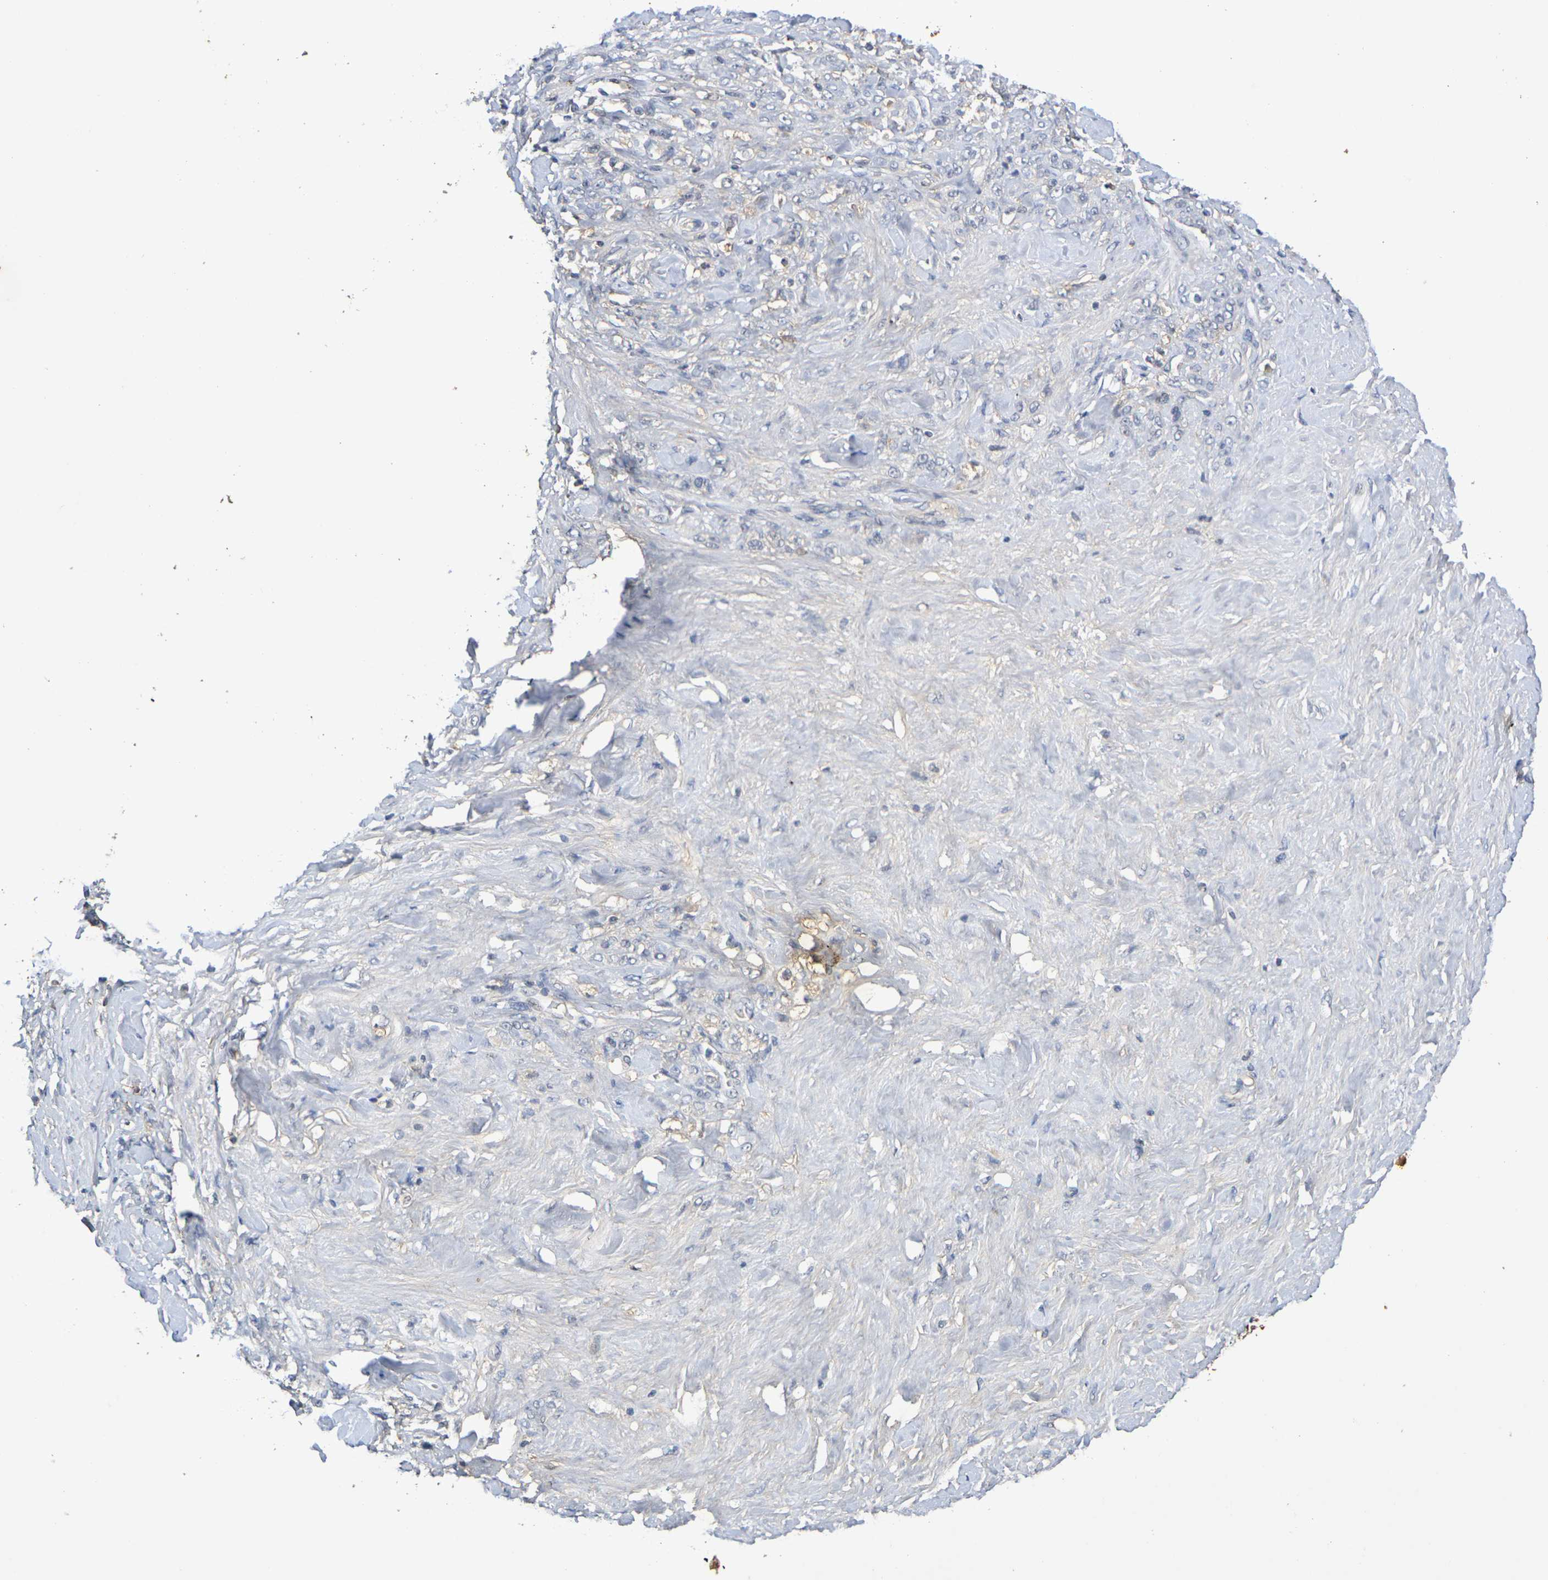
{"staining": {"intensity": "negative", "quantity": "none", "location": "none"}, "tissue": "stomach cancer", "cell_type": "Tumor cells", "image_type": "cancer", "snomed": [{"axis": "morphology", "description": "Adenocarcinoma, NOS"}, {"axis": "topography", "description": "Stomach"}], "caption": "Tumor cells show no significant protein staining in stomach cancer.", "gene": "TERF2", "patient": {"sex": "male", "age": 82}}